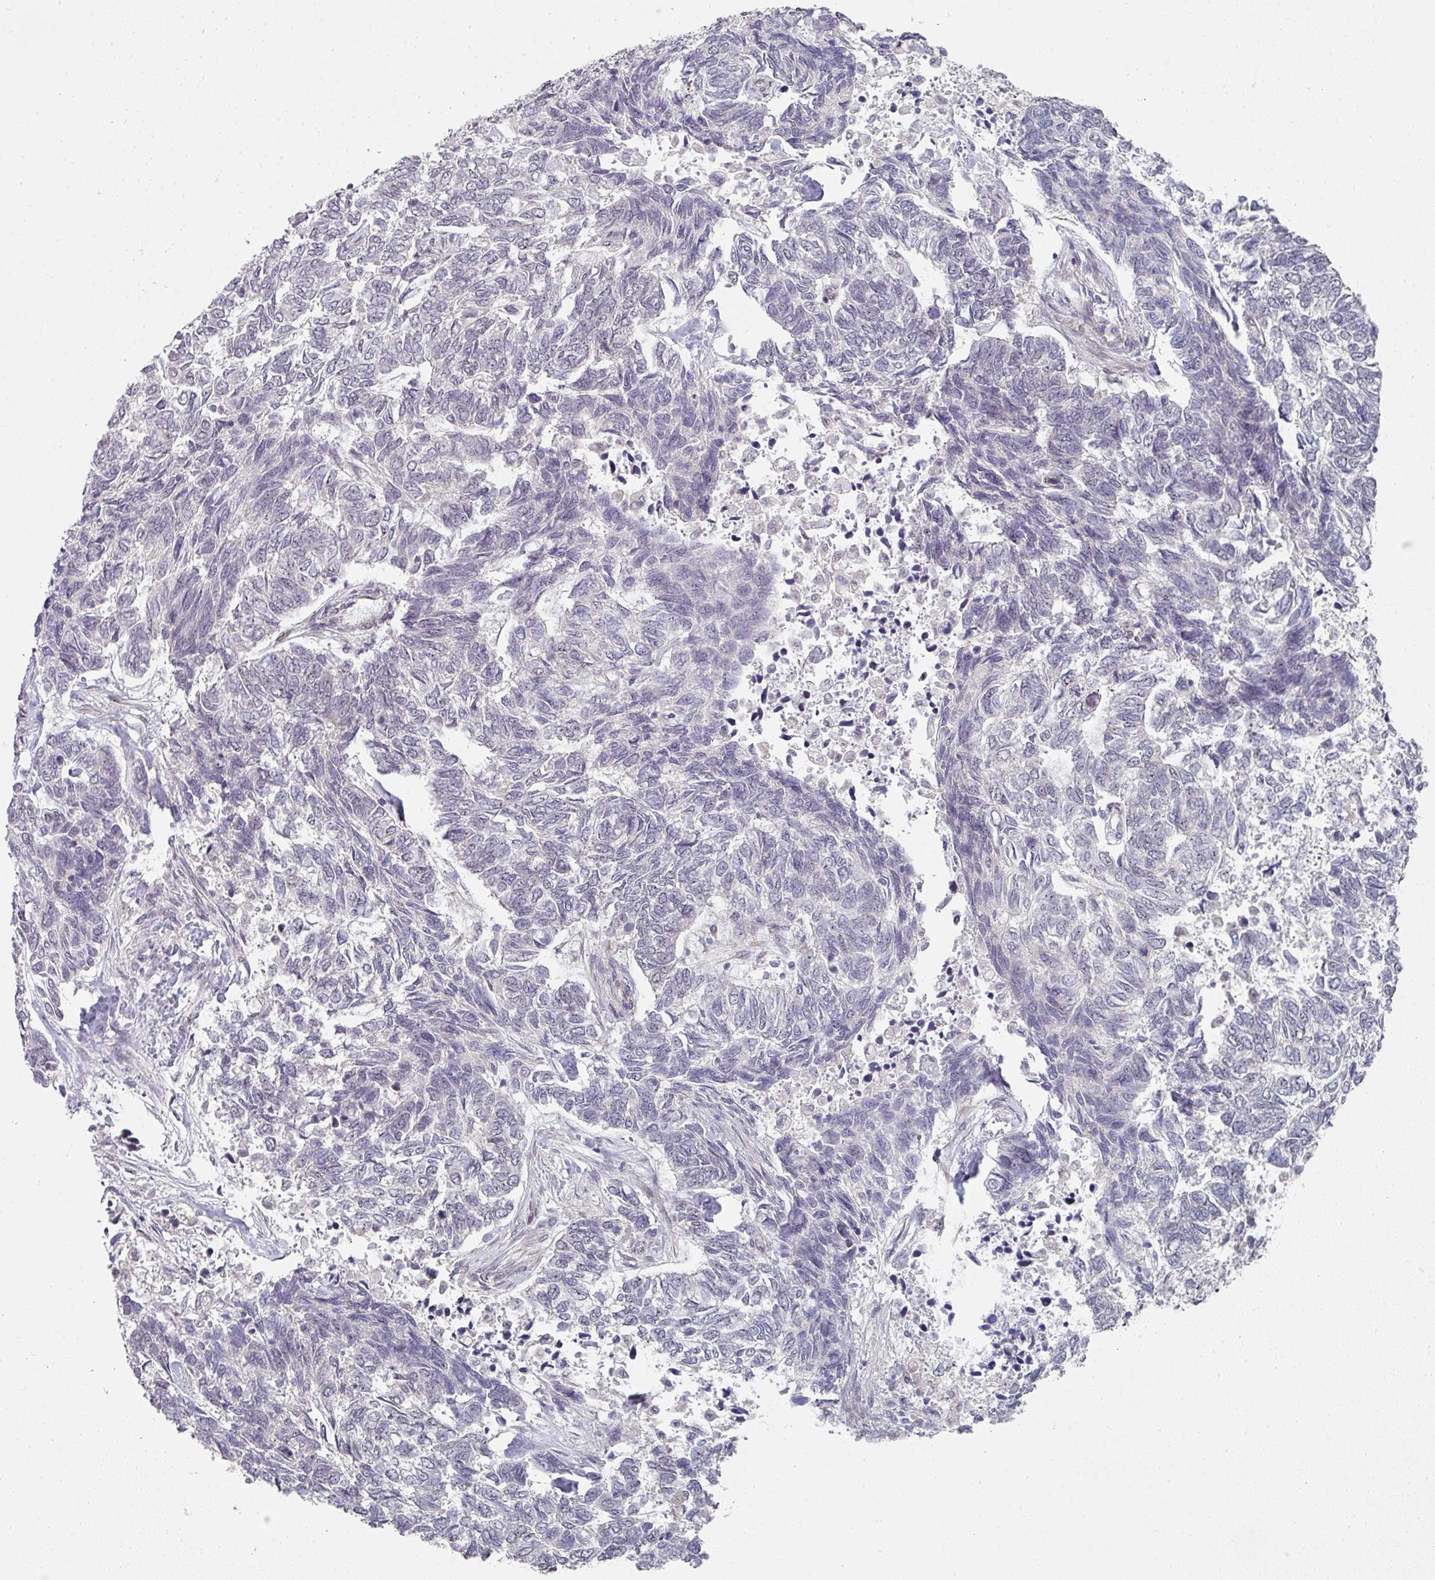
{"staining": {"intensity": "negative", "quantity": "none", "location": "none"}, "tissue": "skin cancer", "cell_type": "Tumor cells", "image_type": "cancer", "snomed": [{"axis": "morphology", "description": "Basal cell carcinoma"}, {"axis": "topography", "description": "Skin"}], "caption": "DAB (3,3'-diaminobenzidine) immunohistochemical staining of human basal cell carcinoma (skin) shows no significant positivity in tumor cells.", "gene": "TMCC1", "patient": {"sex": "female", "age": 65}}